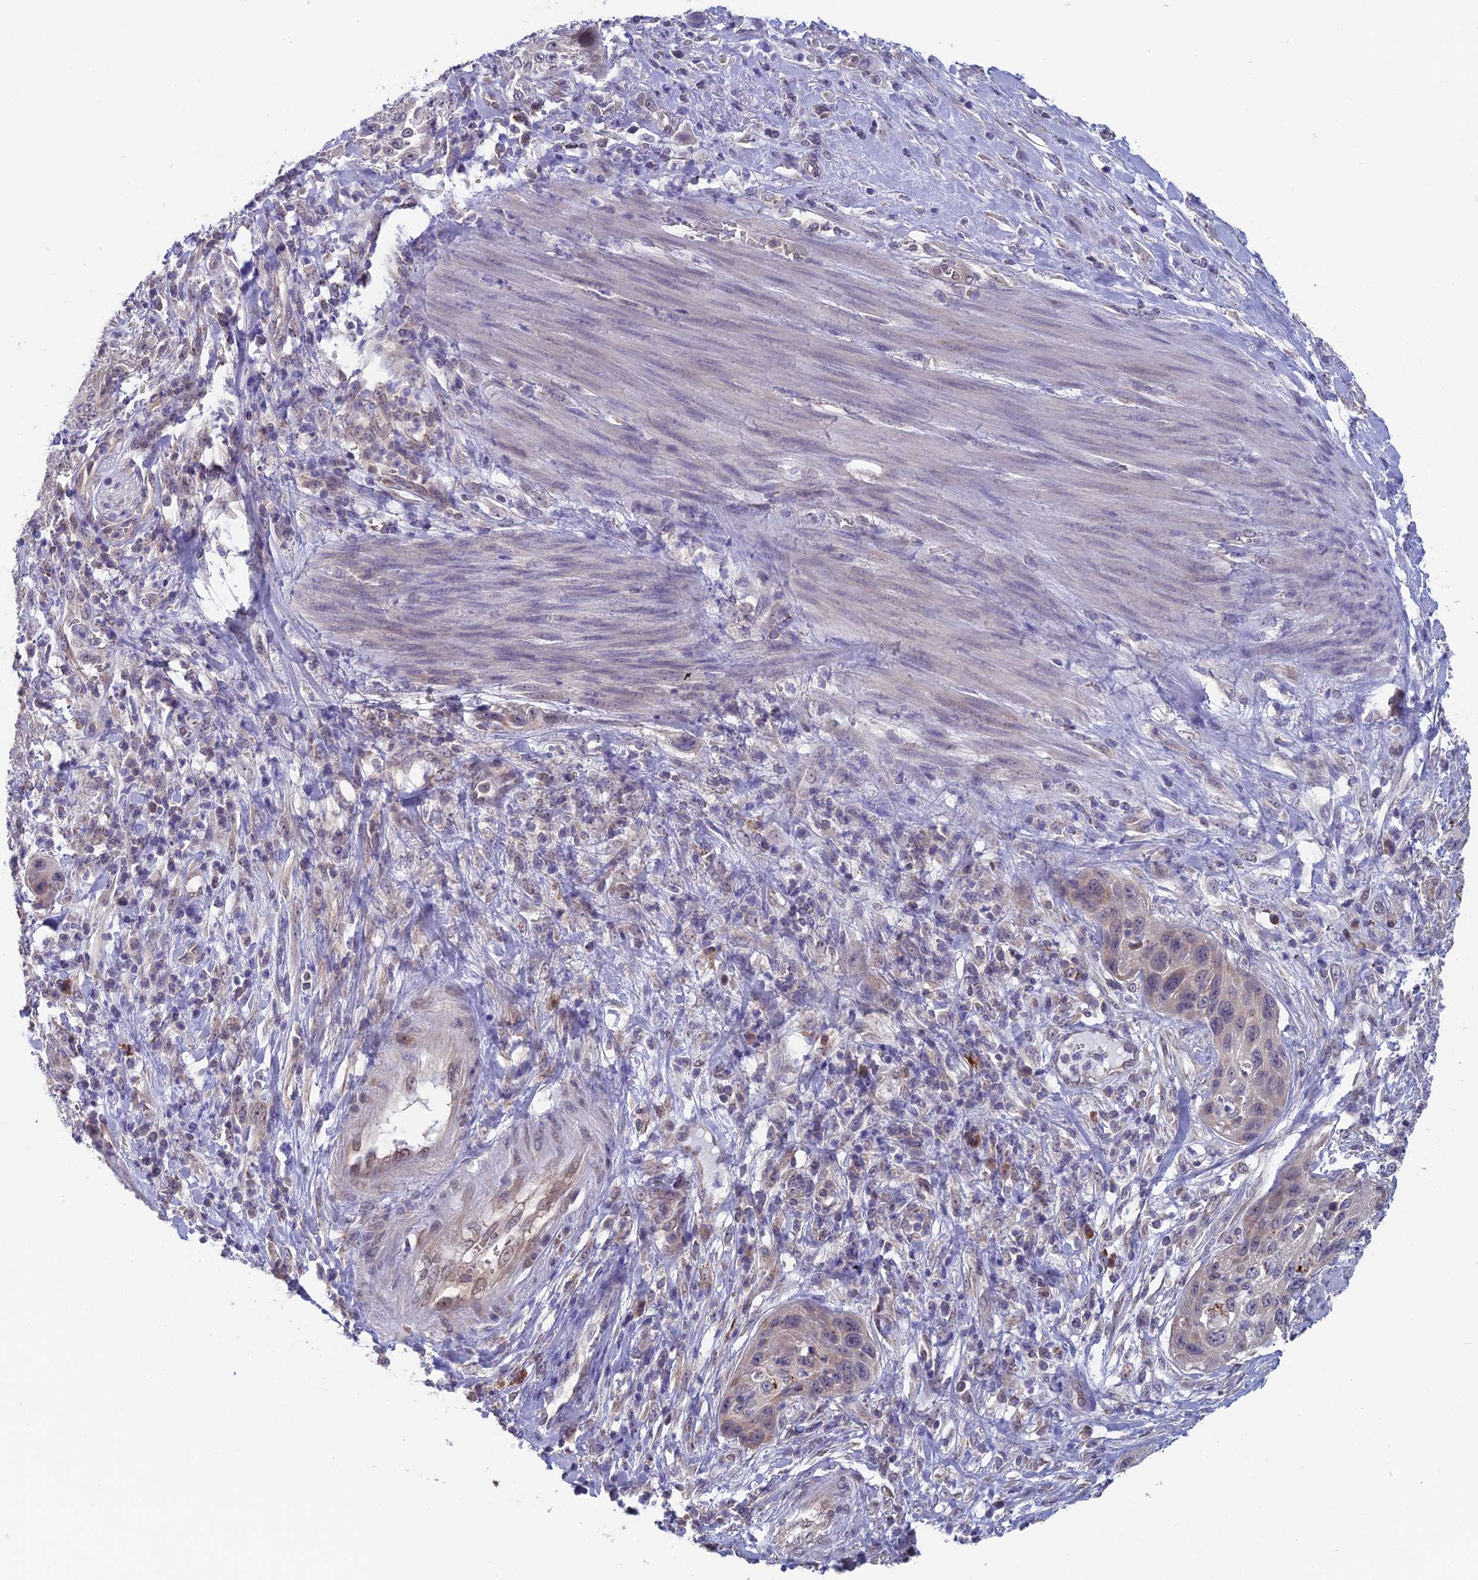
{"staining": {"intensity": "negative", "quantity": "none", "location": "none"}, "tissue": "cervical cancer", "cell_type": "Tumor cells", "image_type": "cancer", "snomed": [{"axis": "morphology", "description": "Squamous cell carcinoma, NOS"}, {"axis": "topography", "description": "Cervix"}], "caption": "Tumor cells show no significant expression in cervical cancer (squamous cell carcinoma).", "gene": "MRI1", "patient": {"sex": "female", "age": 42}}